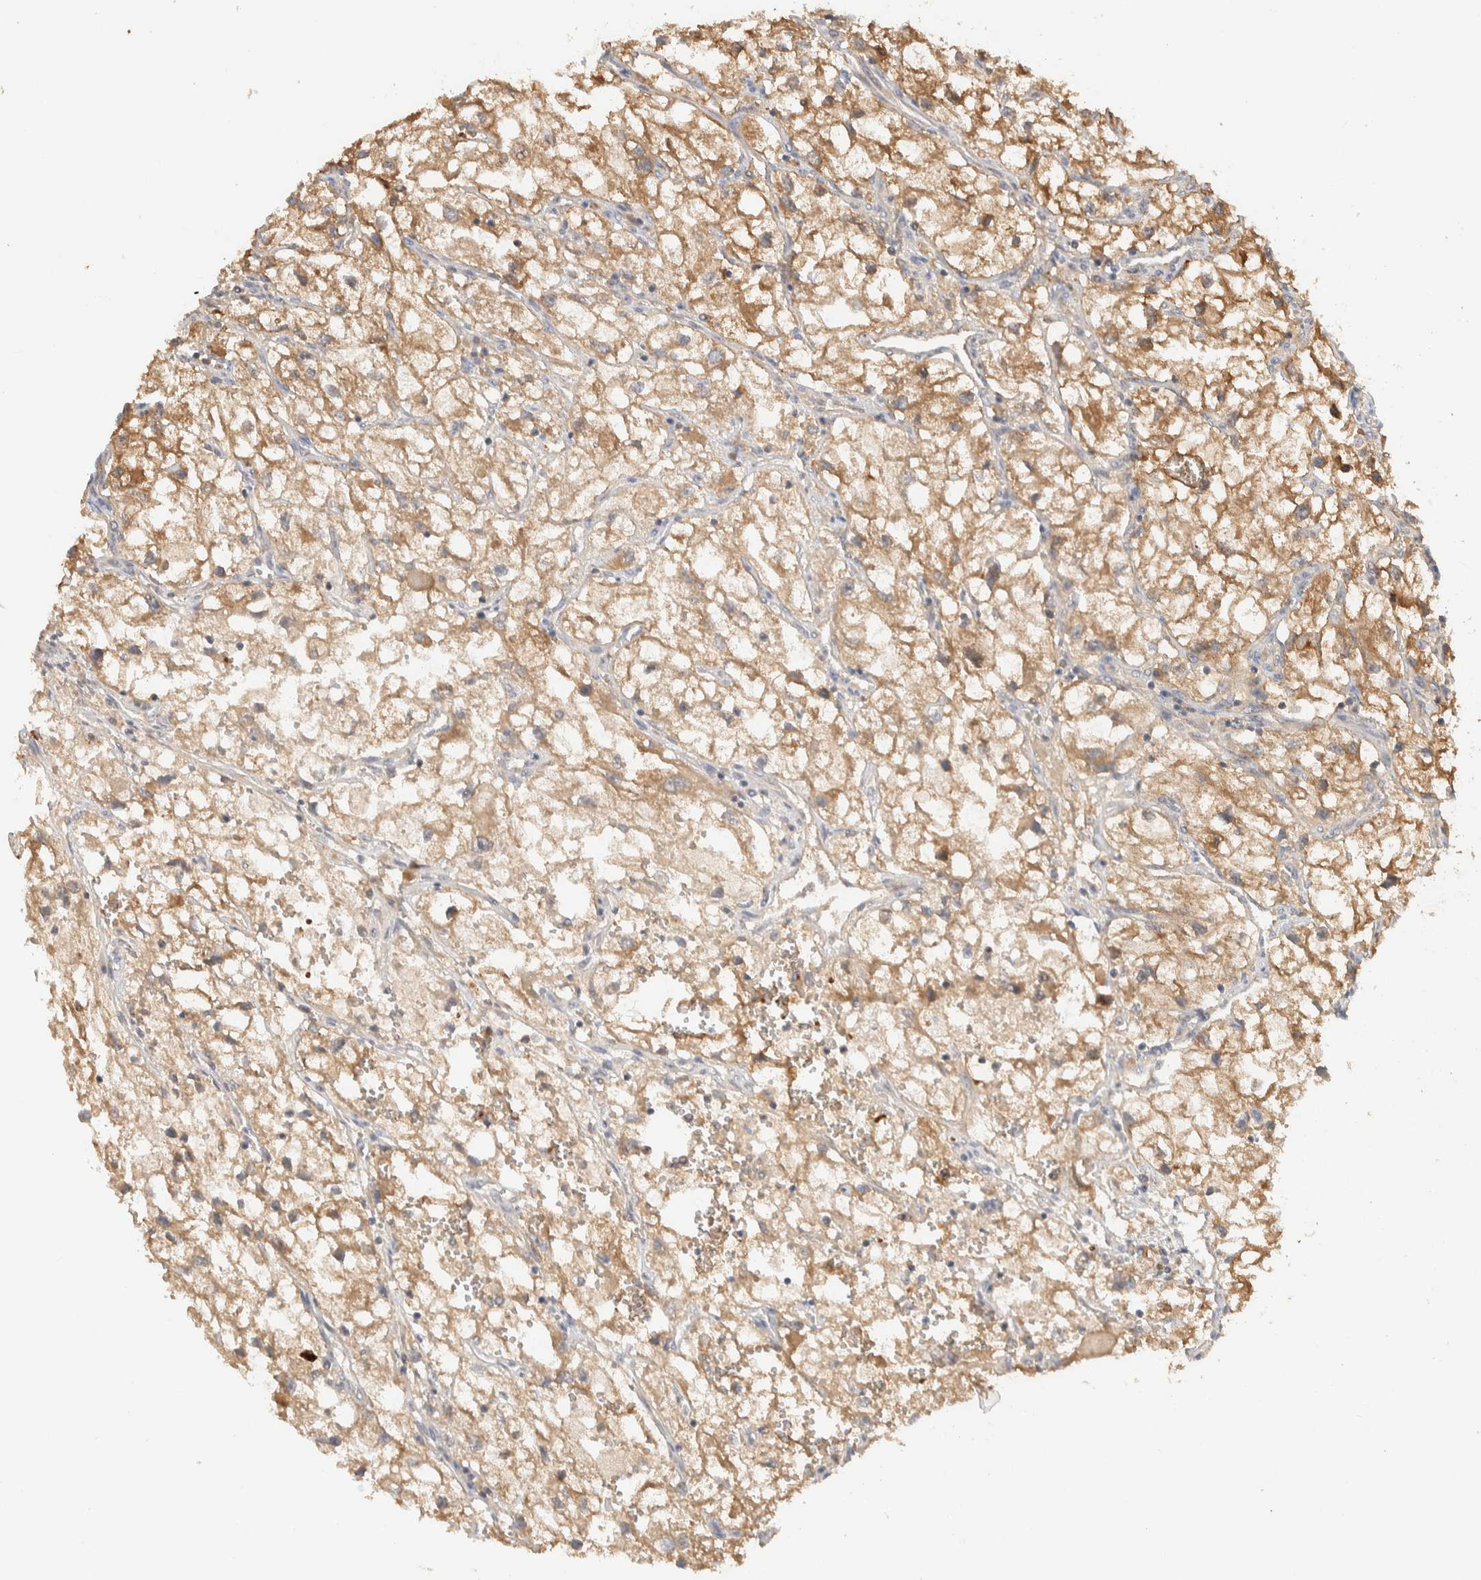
{"staining": {"intensity": "moderate", "quantity": ">75%", "location": "cytoplasmic/membranous"}, "tissue": "renal cancer", "cell_type": "Tumor cells", "image_type": "cancer", "snomed": [{"axis": "morphology", "description": "Adenocarcinoma, NOS"}, {"axis": "topography", "description": "Kidney"}], "caption": "IHC (DAB (3,3'-diaminobenzidine)) staining of human adenocarcinoma (renal) shows moderate cytoplasmic/membranous protein staining in approximately >75% of tumor cells.", "gene": "TTI2", "patient": {"sex": "female", "age": 70}}